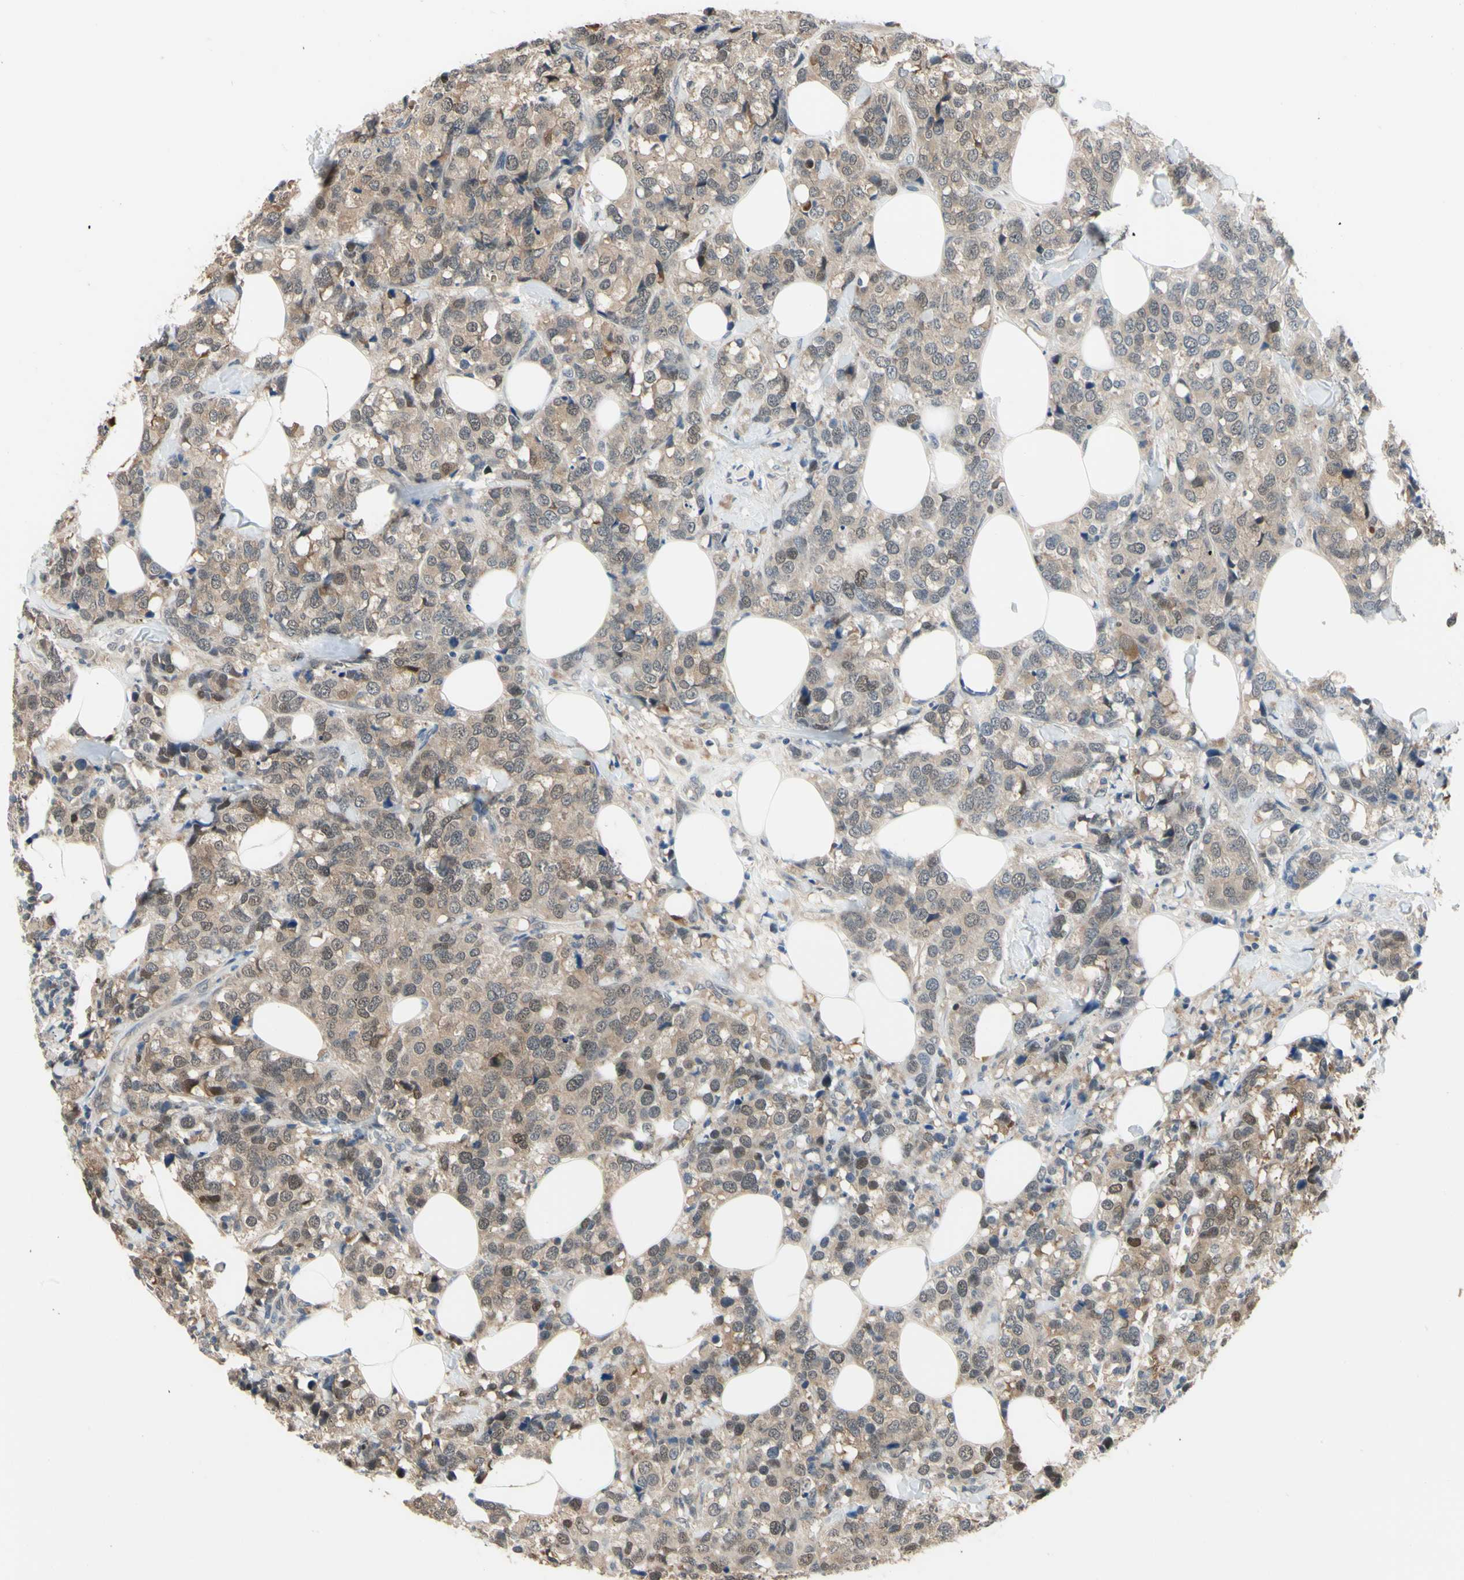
{"staining": {"intensity": "weak", "quantity": "25%-75%", "location": "cytoplasmic/membranous,nuclear"}, "tissue": "breast cancer", "cell_type": "Tumor cells", "image_type": "cancer", "snomed": [{"axis": "morphology", "description": "Lobular carcinoma"}, {"axis": "topography", "description": "Breast"}], "caption": "Immunohistochemical staining of human breast cancer exhibits weak cytoplasmic/membranous and nuclear protein expression in approximately 25%-75% of tumor cells.", "gene": "HSPA4", "patient": {"sex": "female", "age": 59}}